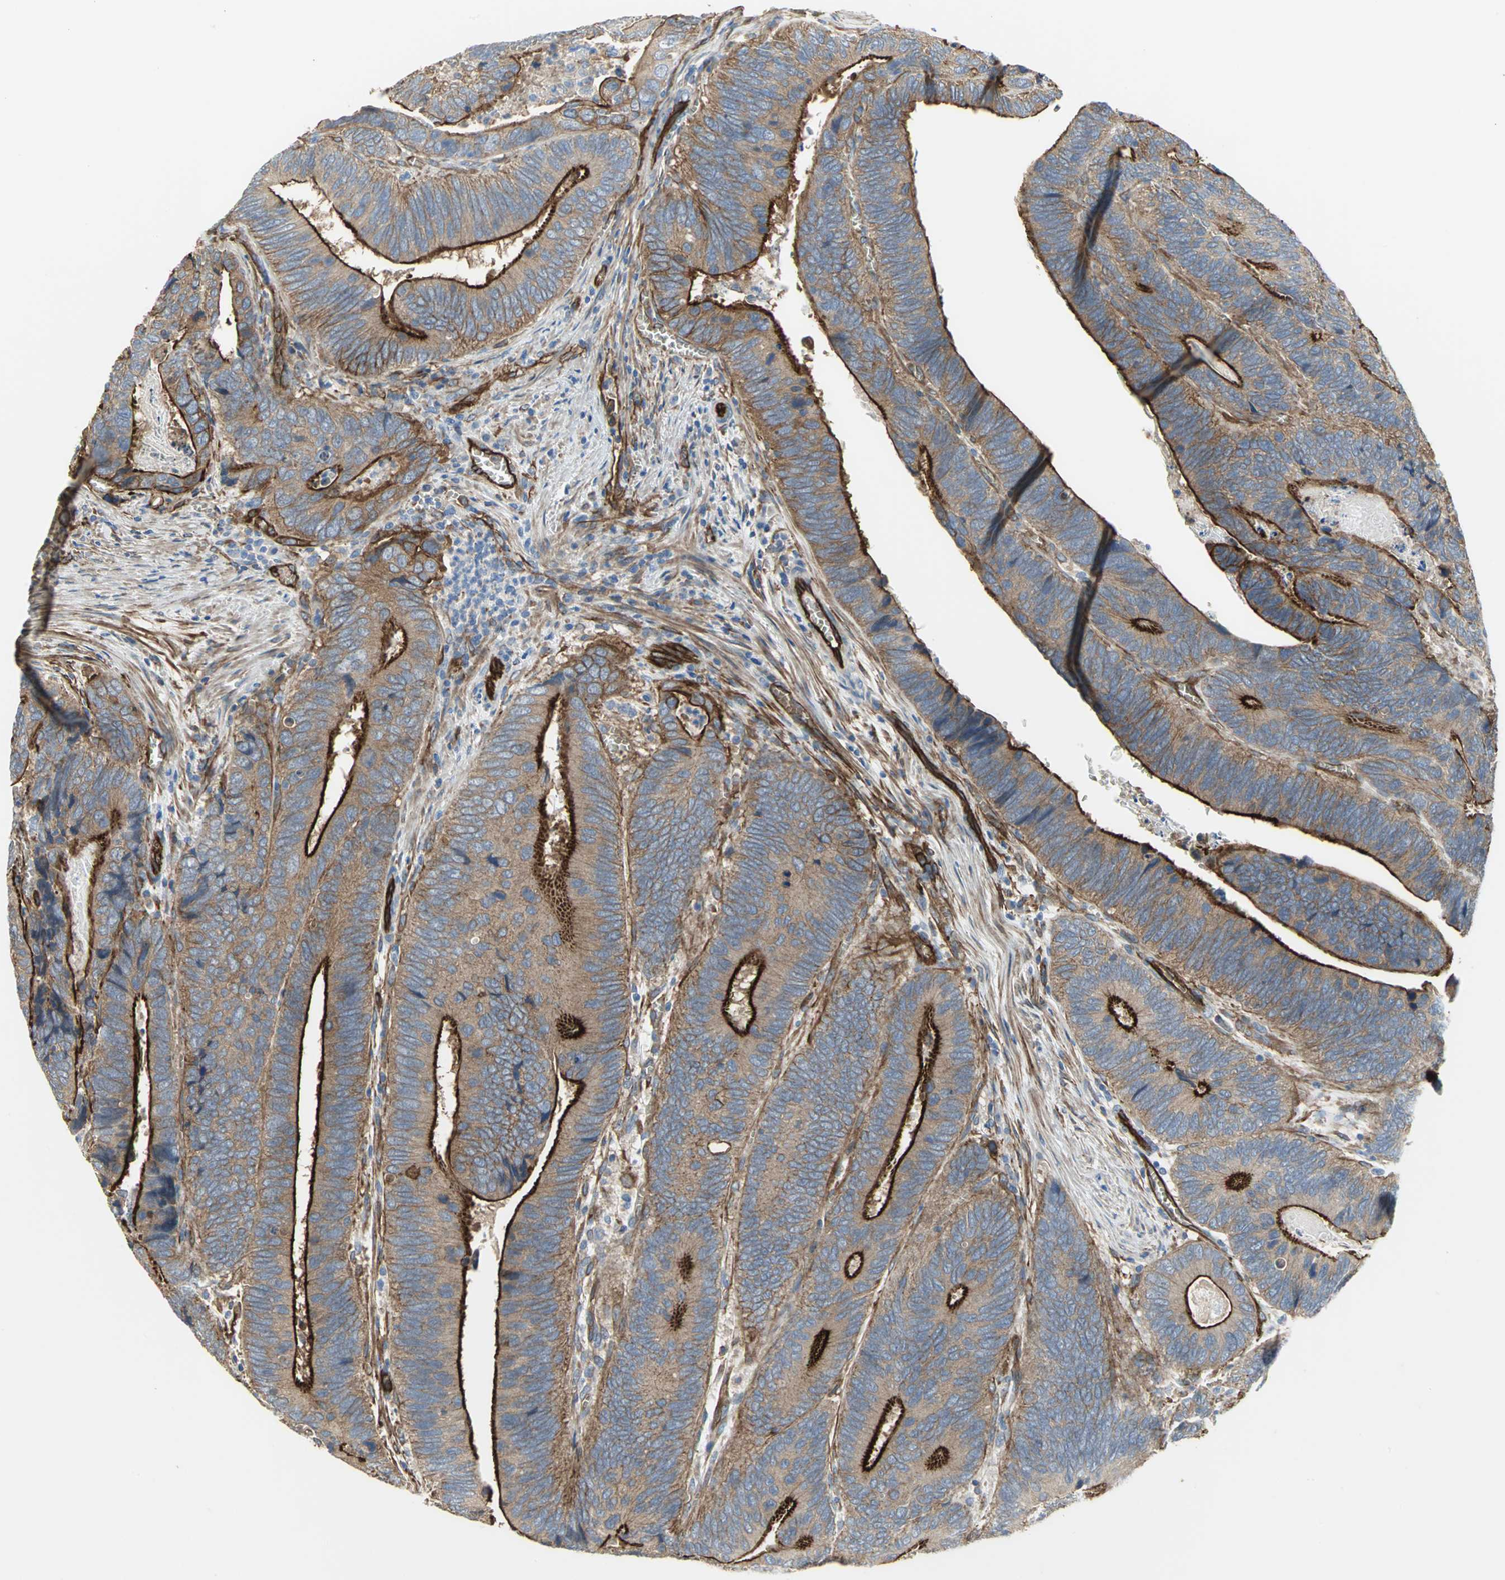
{"staining": {"intensity": "strong", "quantity": ">75%", "location": "cytoplasmic/membranous"}, "tissue": "colorectal cancer", "cell_type": "Tumor cells", "image_type": "cancer", "snomed": [{"axis": "morphology", "description": "Adenocarcinoma, NOS"}, {"axis": "topography", "description": "Colon"}], "caption": "About >75% of tumor cells in human colorectal cancer (adenocarcinoma) display strong cytoplasmic/membranous protein positivity as visualized by brown immunohistochemical staining.", "gene": "FLNB", "patient": {"sex": "male", "age": 72}}